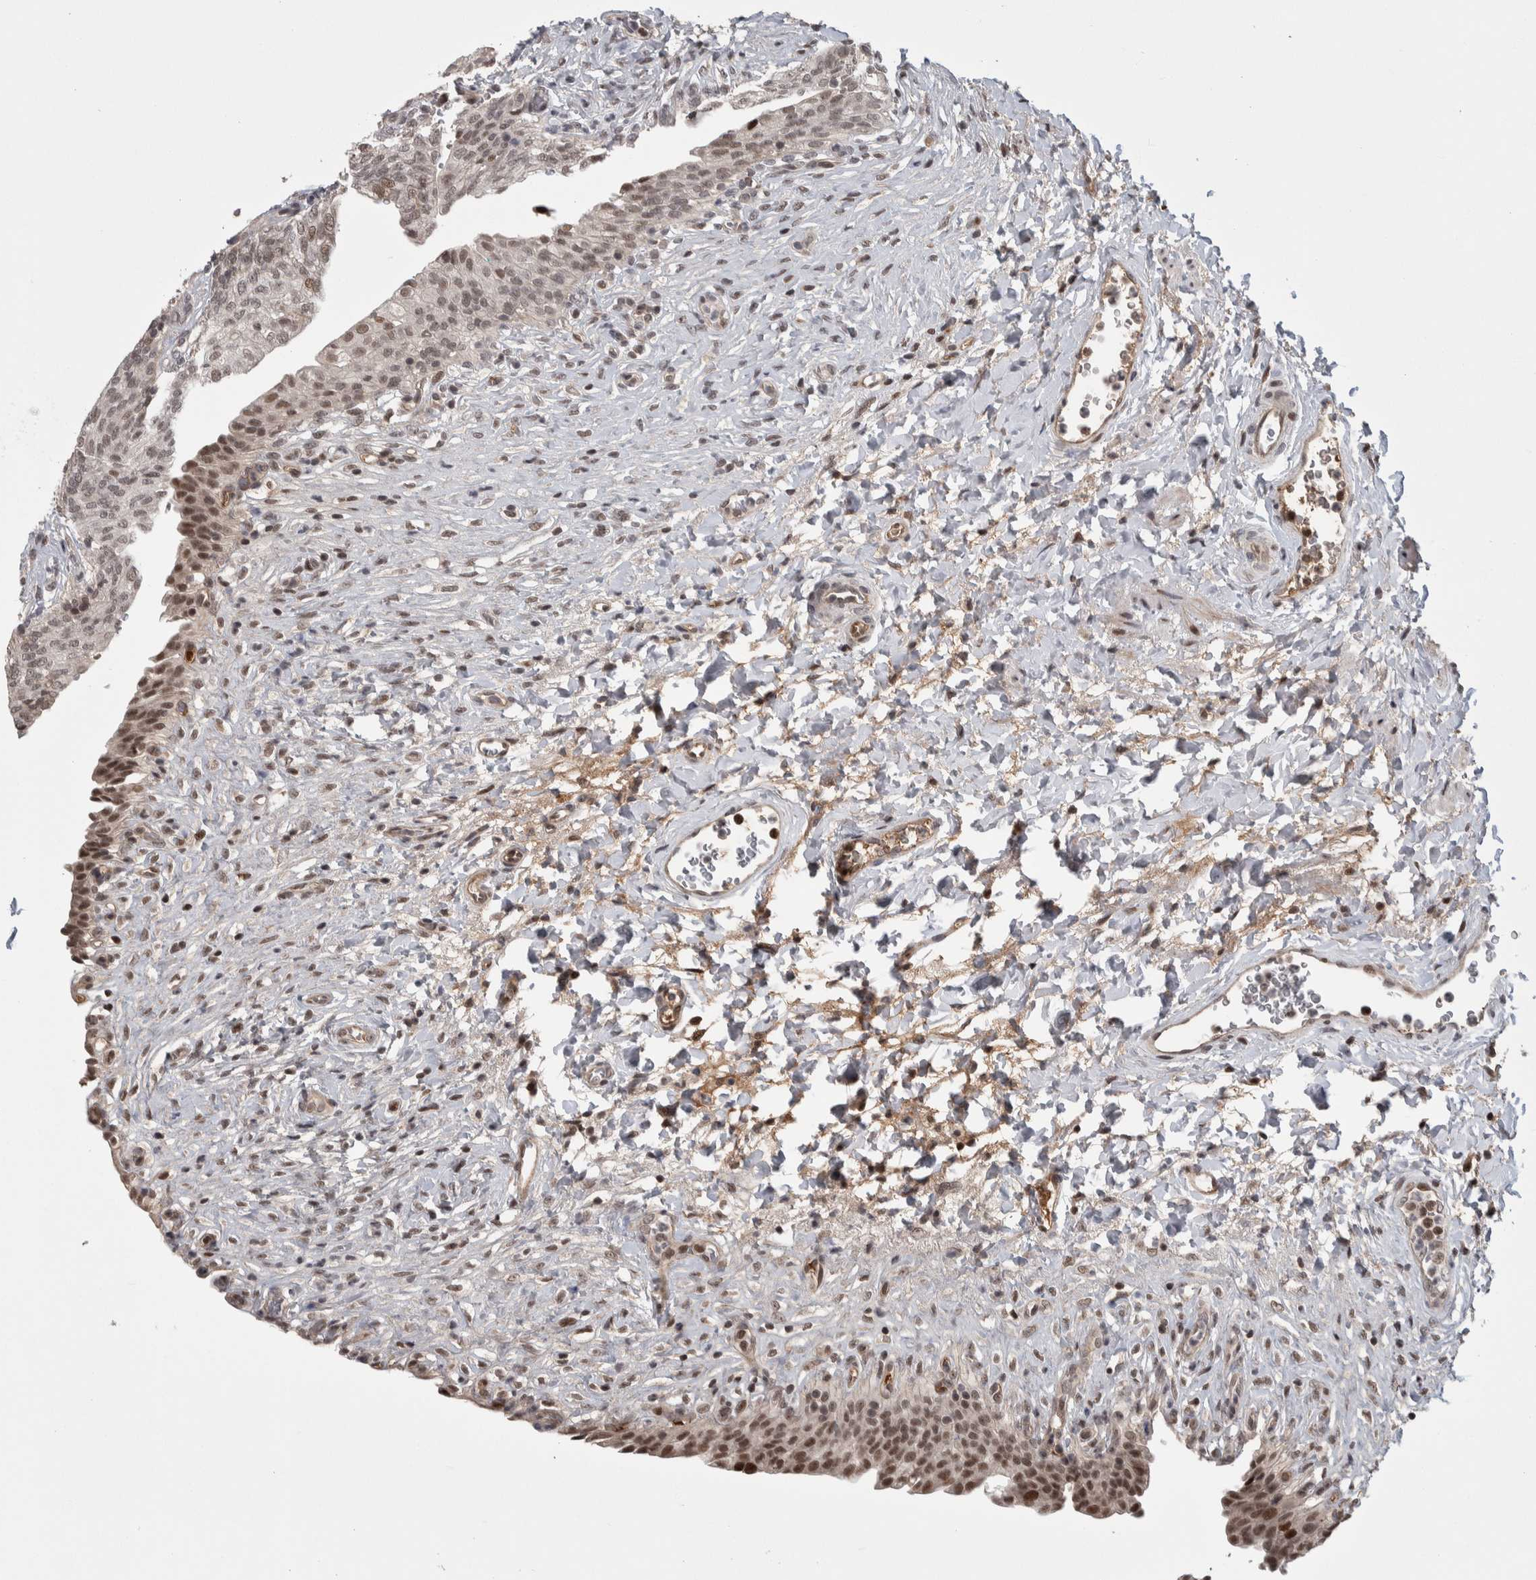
{"staining": {"intensity": "strong", "quantity": "25%-75%", "location": "nuclear"}, "tissue": "urinary bladder", "cell_type": "Urothelial cells", "image_type": "normal", "snomed": [{"axis": "morphology", "description": "Urothelial carcinoma, High grade"}, {"axis": "topography", "description": "Urinary bladder"}], "caption": "Immunohistochemical staining of unremarkable urinary bladder shows 25%-75% levels of strong nuclear protein positivity in about 25%-75% of urothelial cells.", "gene": "ZNF592", "patient": {"sex": "male", "age": 46}}